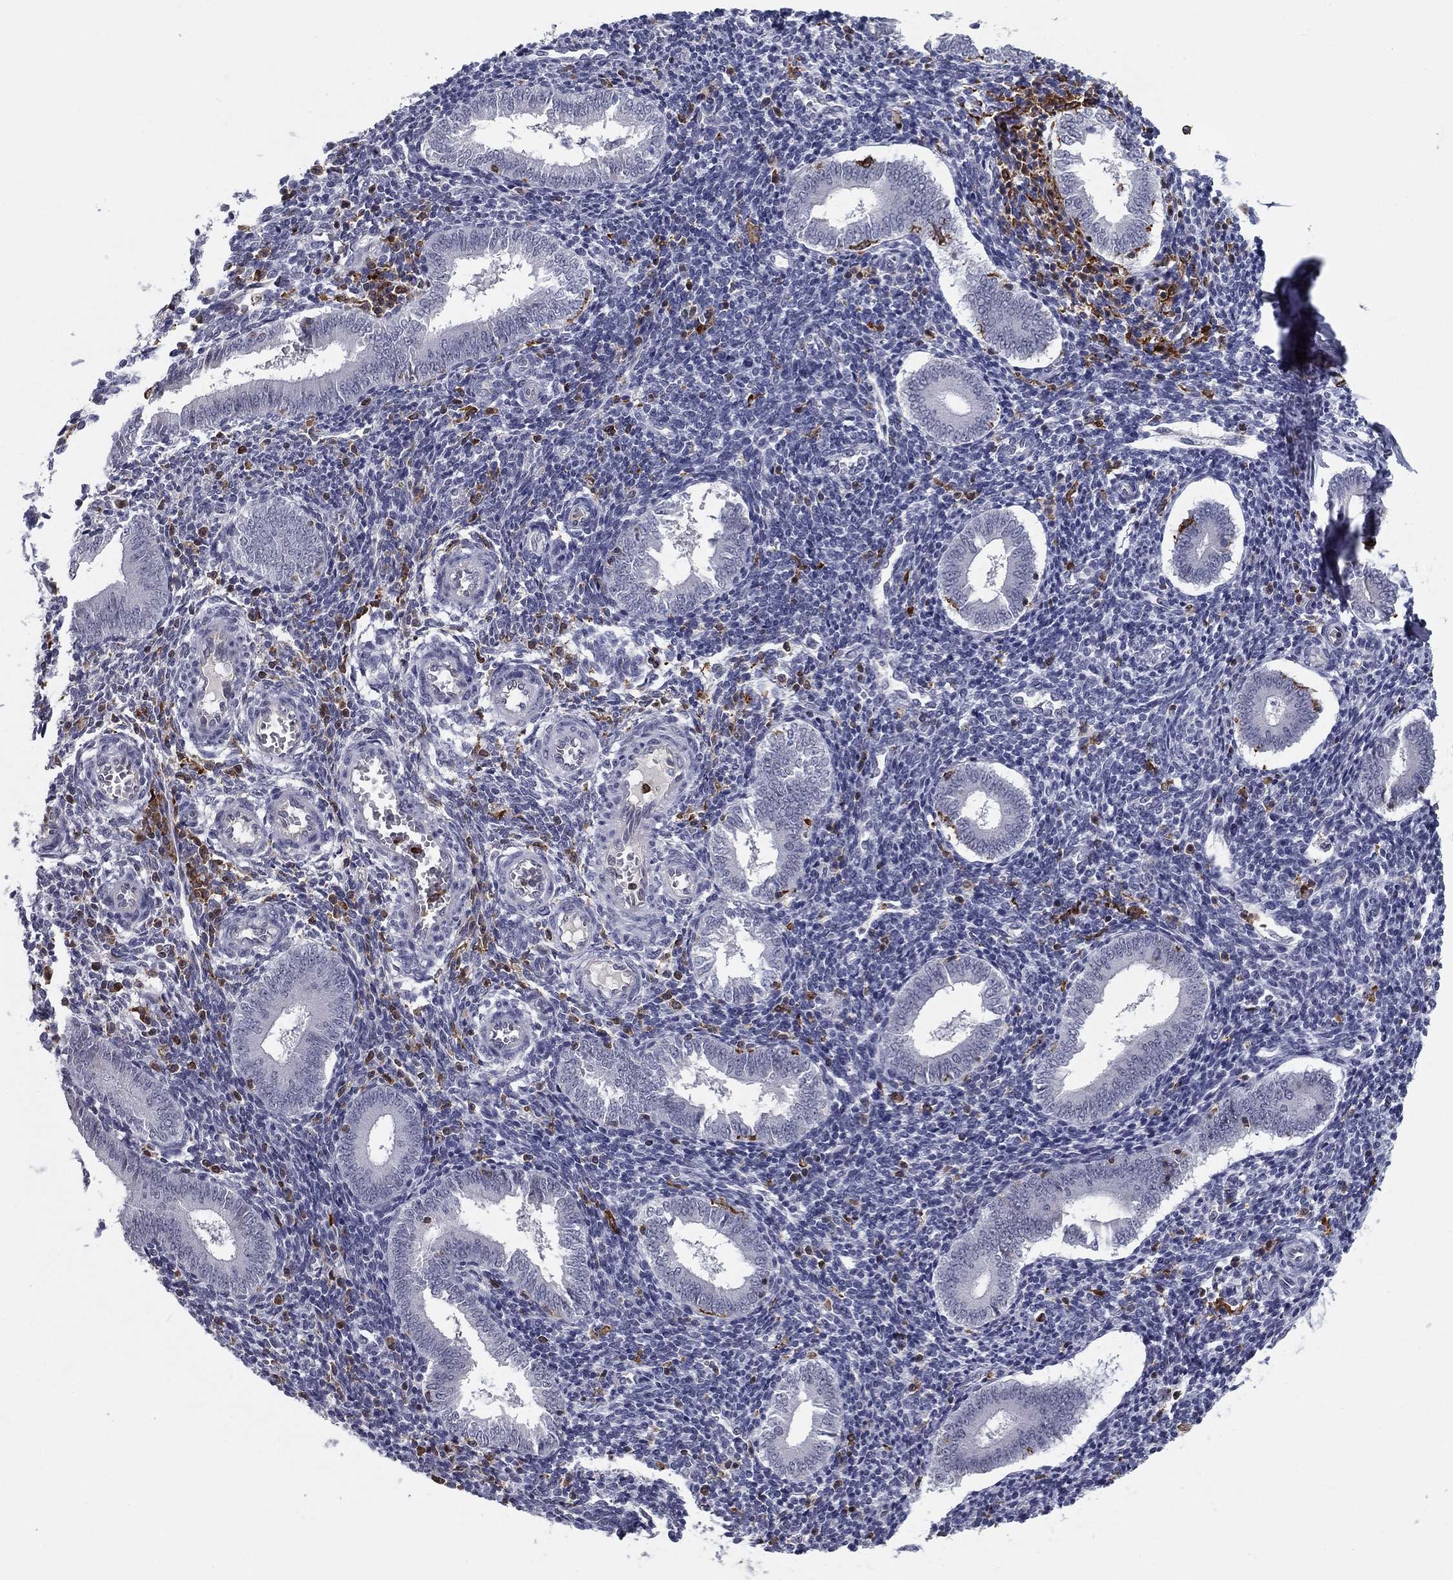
{"staining": {"intensity": "negative", "quantity": "none", "location": "none"}, "tissue": "endometrium", "cell_type": "Cells in endometrial stroma", "image_type": "normal", "snomed": [{"axis": "morphology", "description": "Normal tissue, NOS"}, {"axis": "topography", "description": "Endometrium"}], "caption": "This is an IHC micrograph of benign endometrium. There is no positivity in cells in endometrial stroma.", "gene": "PLCB2", "patient": {"sex": "female", "age": 25}}